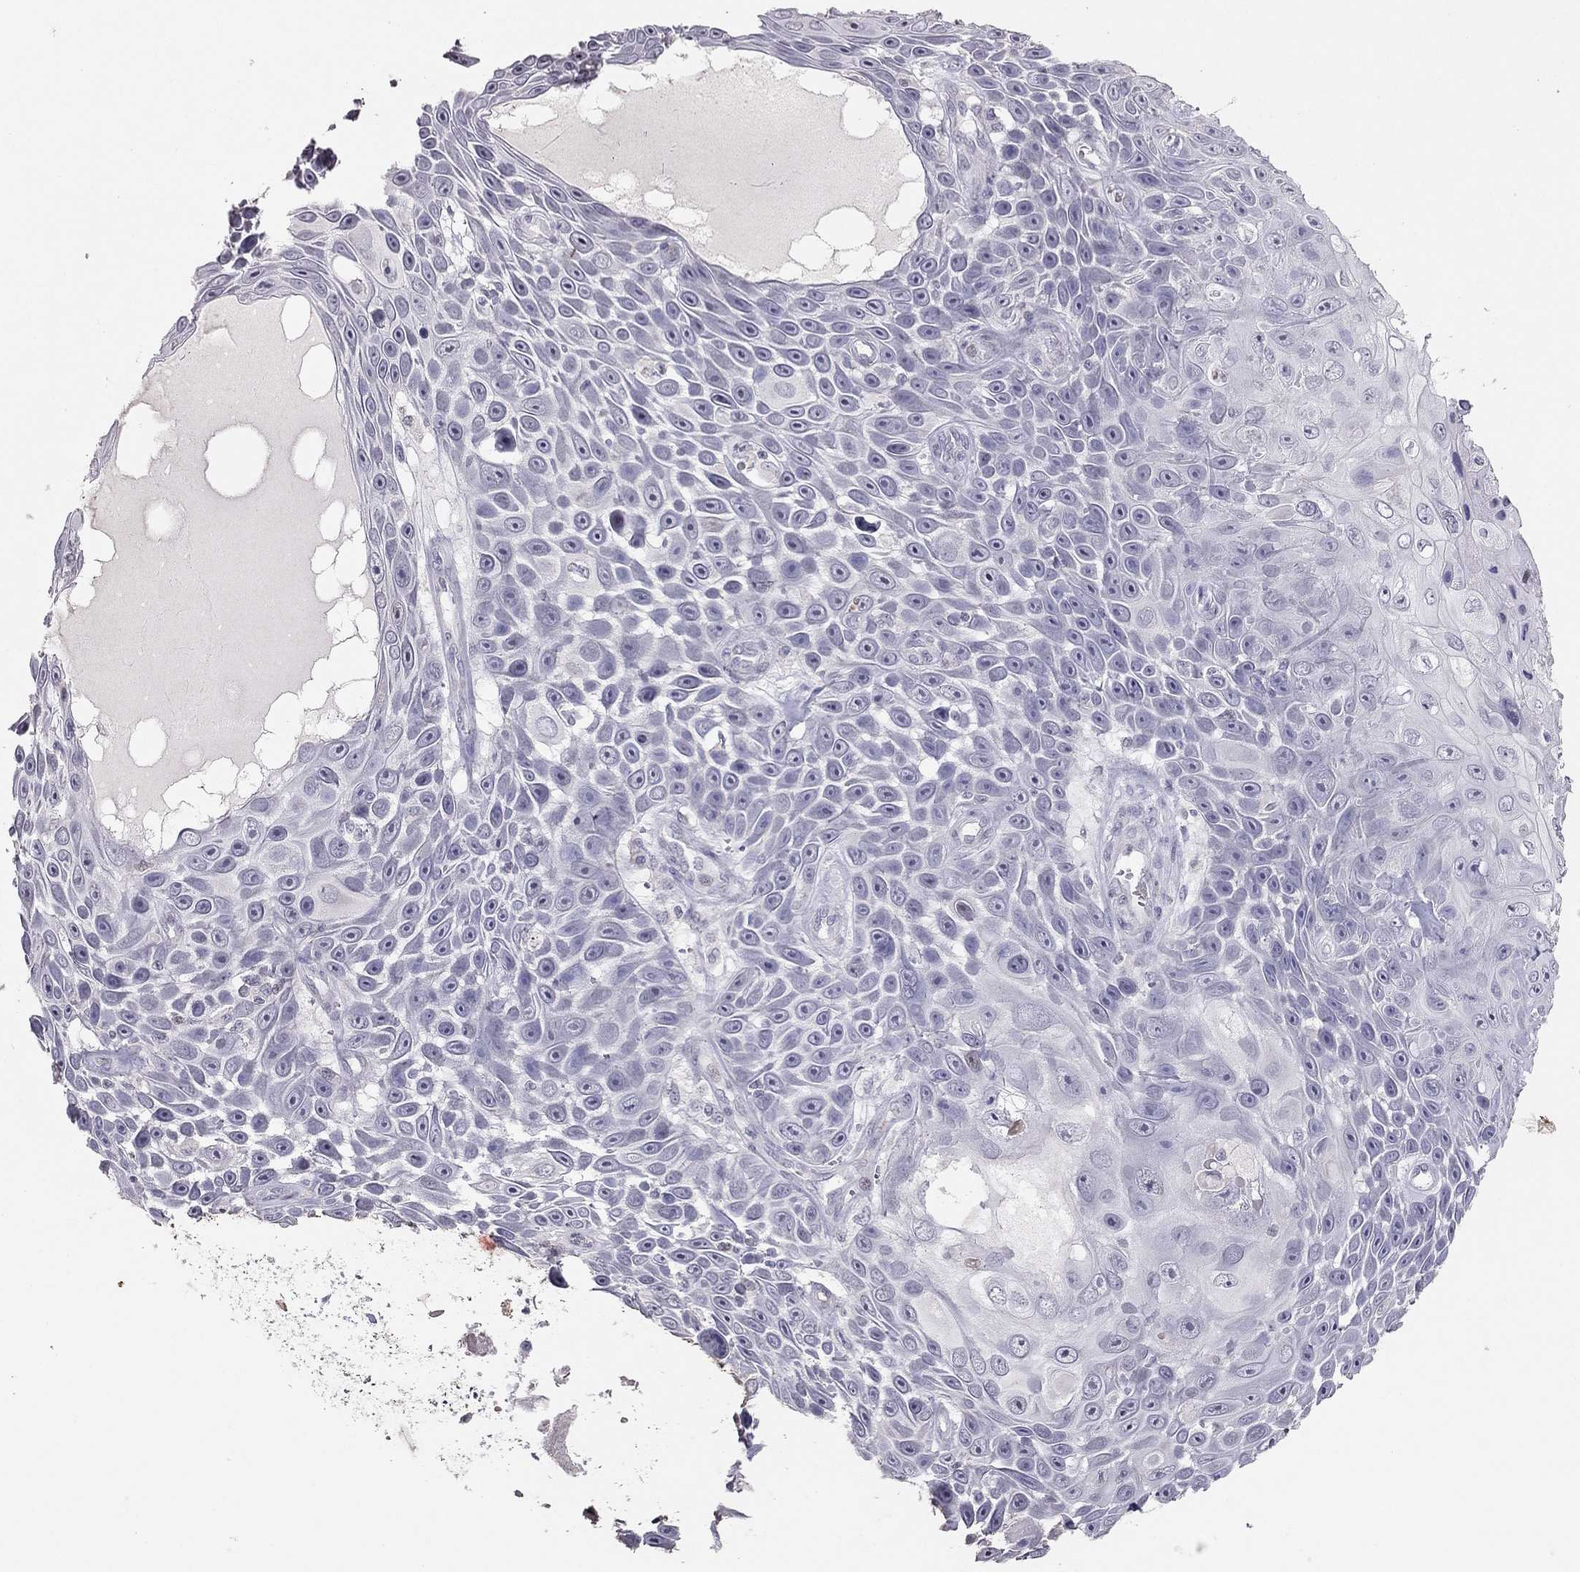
{"staining": {"intensity": "negative", "quantity": "none", "location": "none"}, "tissue": "skin cancer", "cell_type": "Tumor cells", "image_type": "cancer", "snomed": [{"axis": "morphology", "description": "Squamous cell carcinoma, NOS"}, {"axis": "topography", "description": "Skin"}], "caption": "Protein analysis of skin cancer displays no significant positivity in tumor cells.", "gene": "TSHB", "patient": {"sex": "male", "age": 82}}